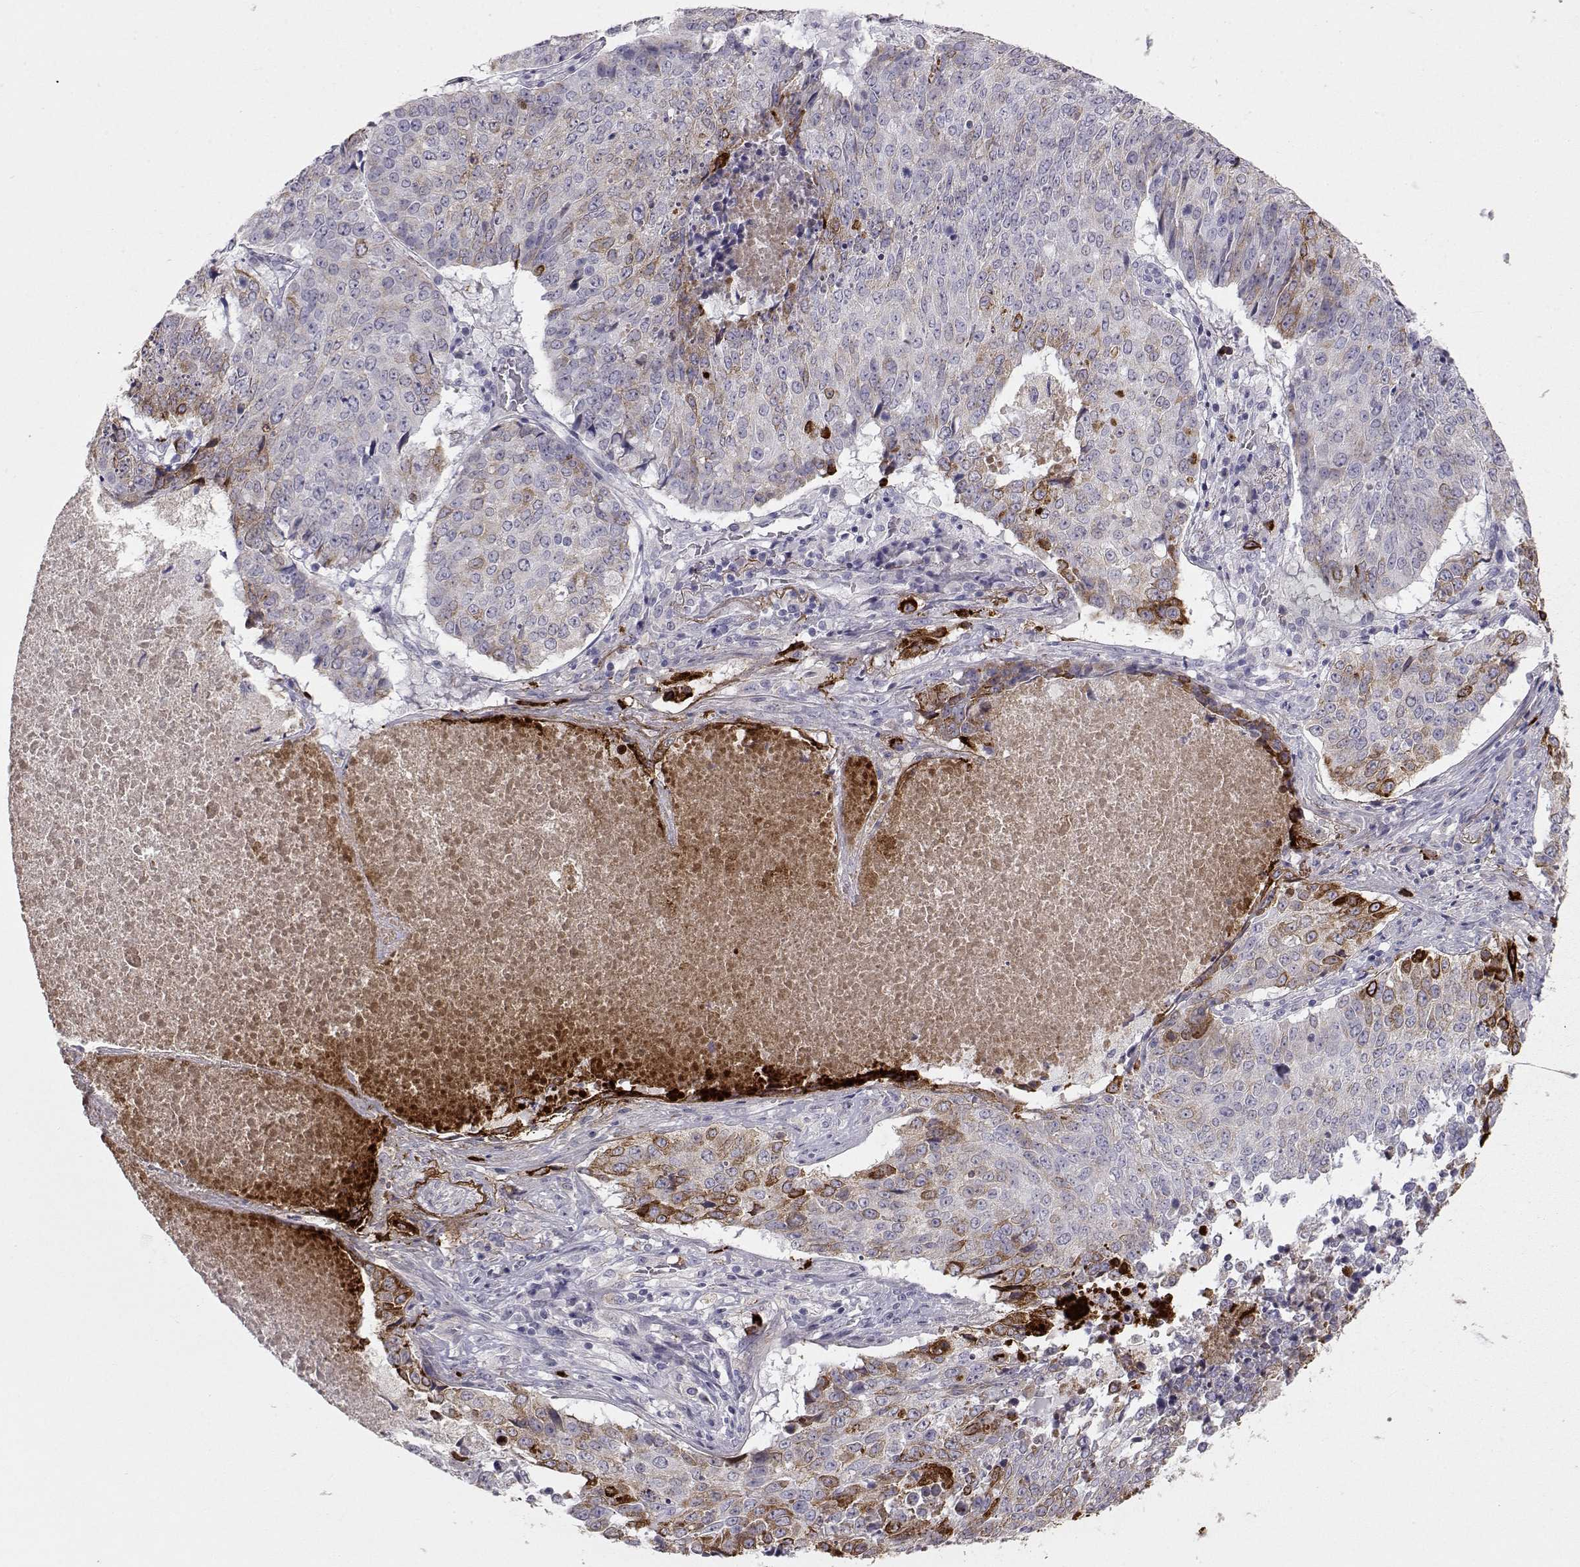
{"staining": {"intensity": "strong", "quantity": "<25%", "location": "cytoplasmic/membranous"}, "tissue": "lung cancer", "cell_type": "Tumor cells", "image_type": "cancer", "snomed": [{"axis": "morphology", "description": "Normal tissue, NOS"}, {"axis": "morphology", "description": "Squamous cell carcinoma, NOS"}, {"axis": "topography", "description": "Bronchus"}, {"axis": "topography", "description": "Lung"}], "caption": "Strong cytoplasmic/membranous expression for a protein is identified in approximately <25% of tumor cells of lung cancer (squamous cell carcinoma) using immunohistochemistry (IHC).", "gene": "LAMB3", "patient": {"sex": "male", "age": 64}}